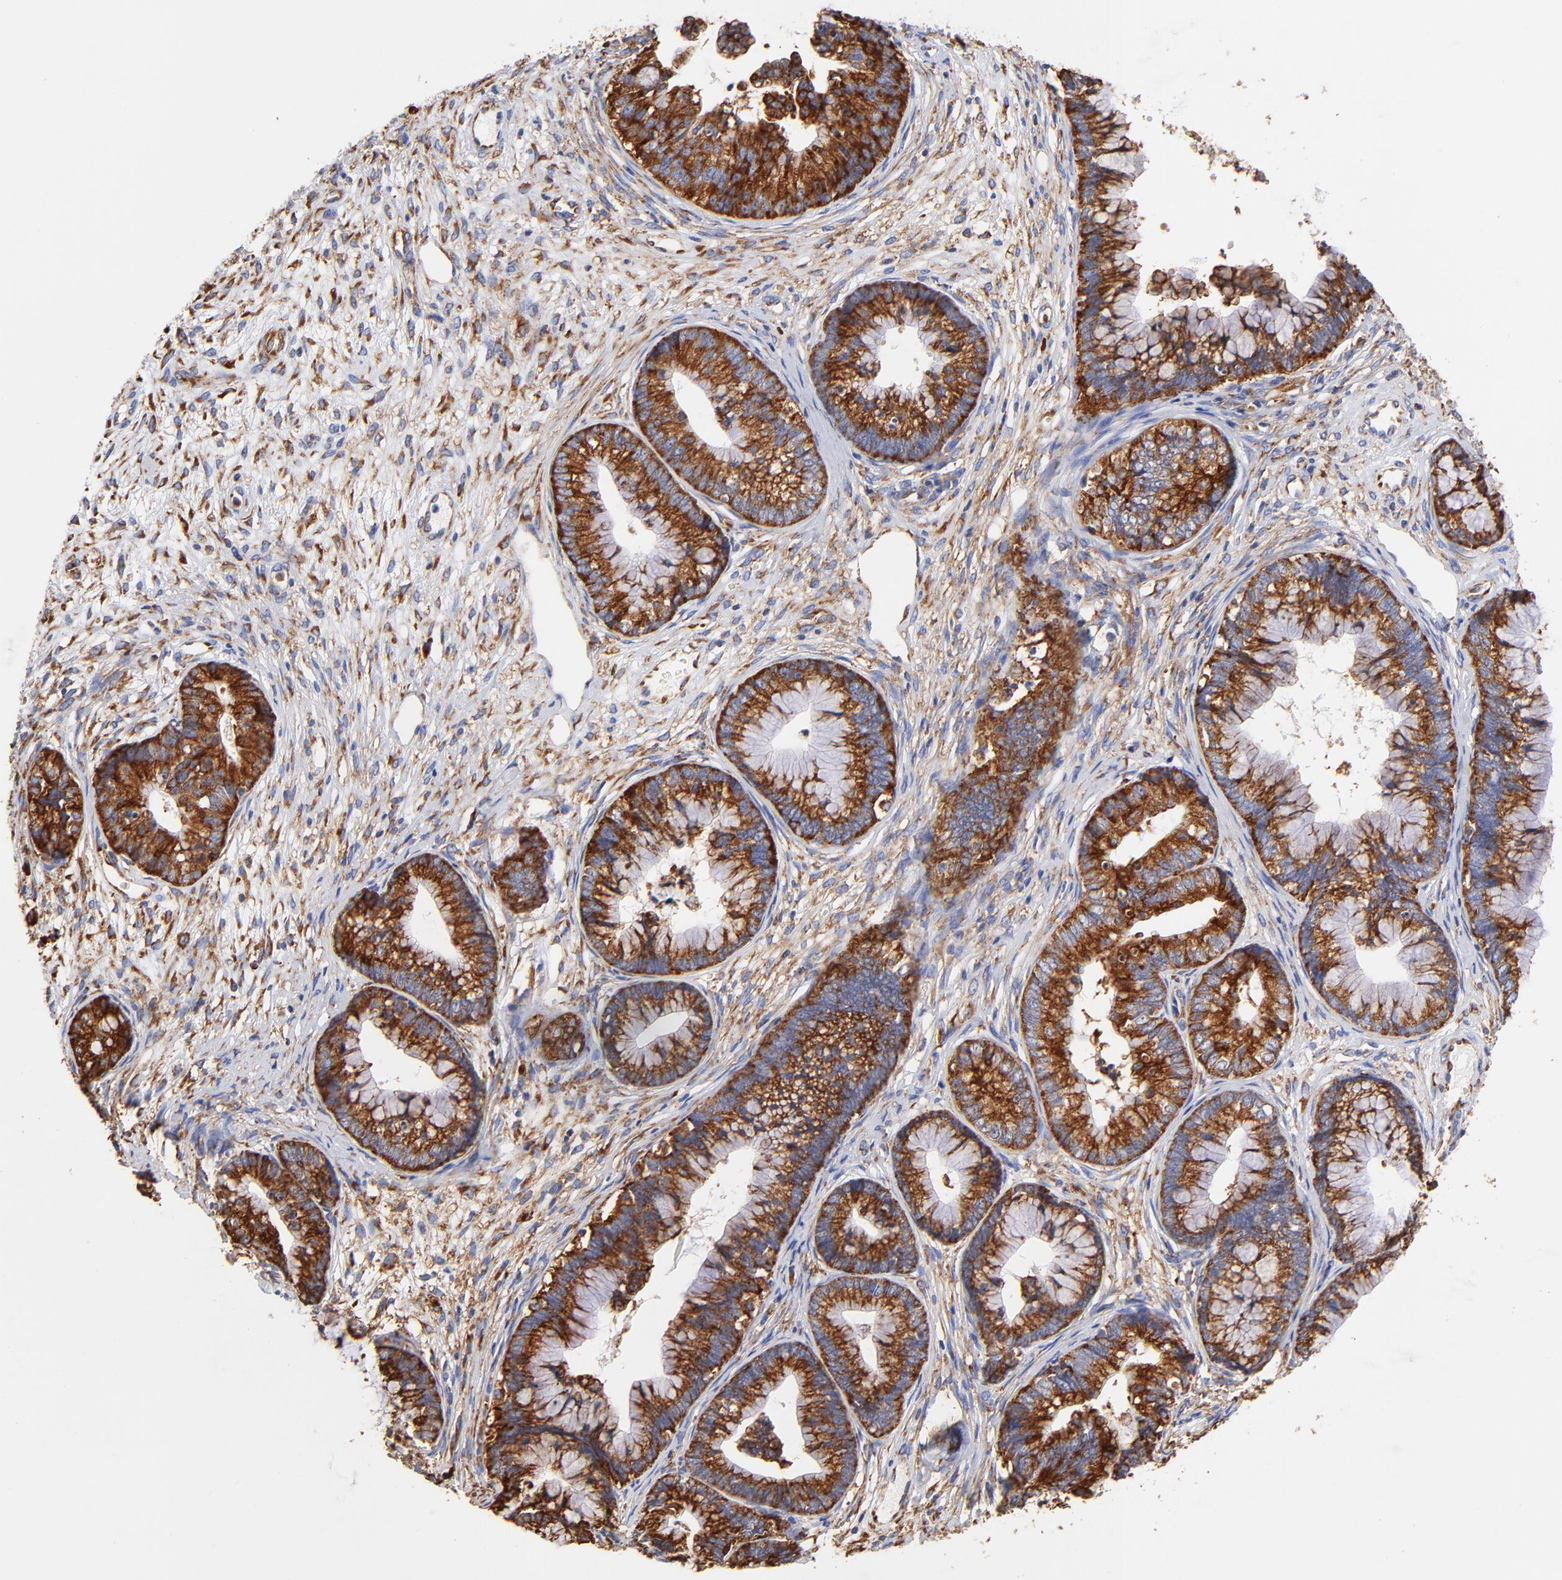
{"staining": {"intensity": "strong", "quantity": ">75%", "location": "cytoplasmic/membranous"}, "tissue": "cervical cancer", "cell_type": "Tumor cells", "image_type": "cancer", "snomed": [{"axis": "morphology", "description": "Adenocarcinoma, NOS"}, {"axis": "topography", "description": "Cervix"}], "caption": "Immunohistochemical staining of cervical cancer (adenocarcinoma) demonstrates high levels of strong cytoplasmic/membranous protein positivity in approximately >75% of tumor cells. (Stains: DAB in brown, nuclei in blue, Microscopy: brightfield microscopy at high magnification).", "gene": "RPL27", "patient": {"sex": "female", "age": 44}}